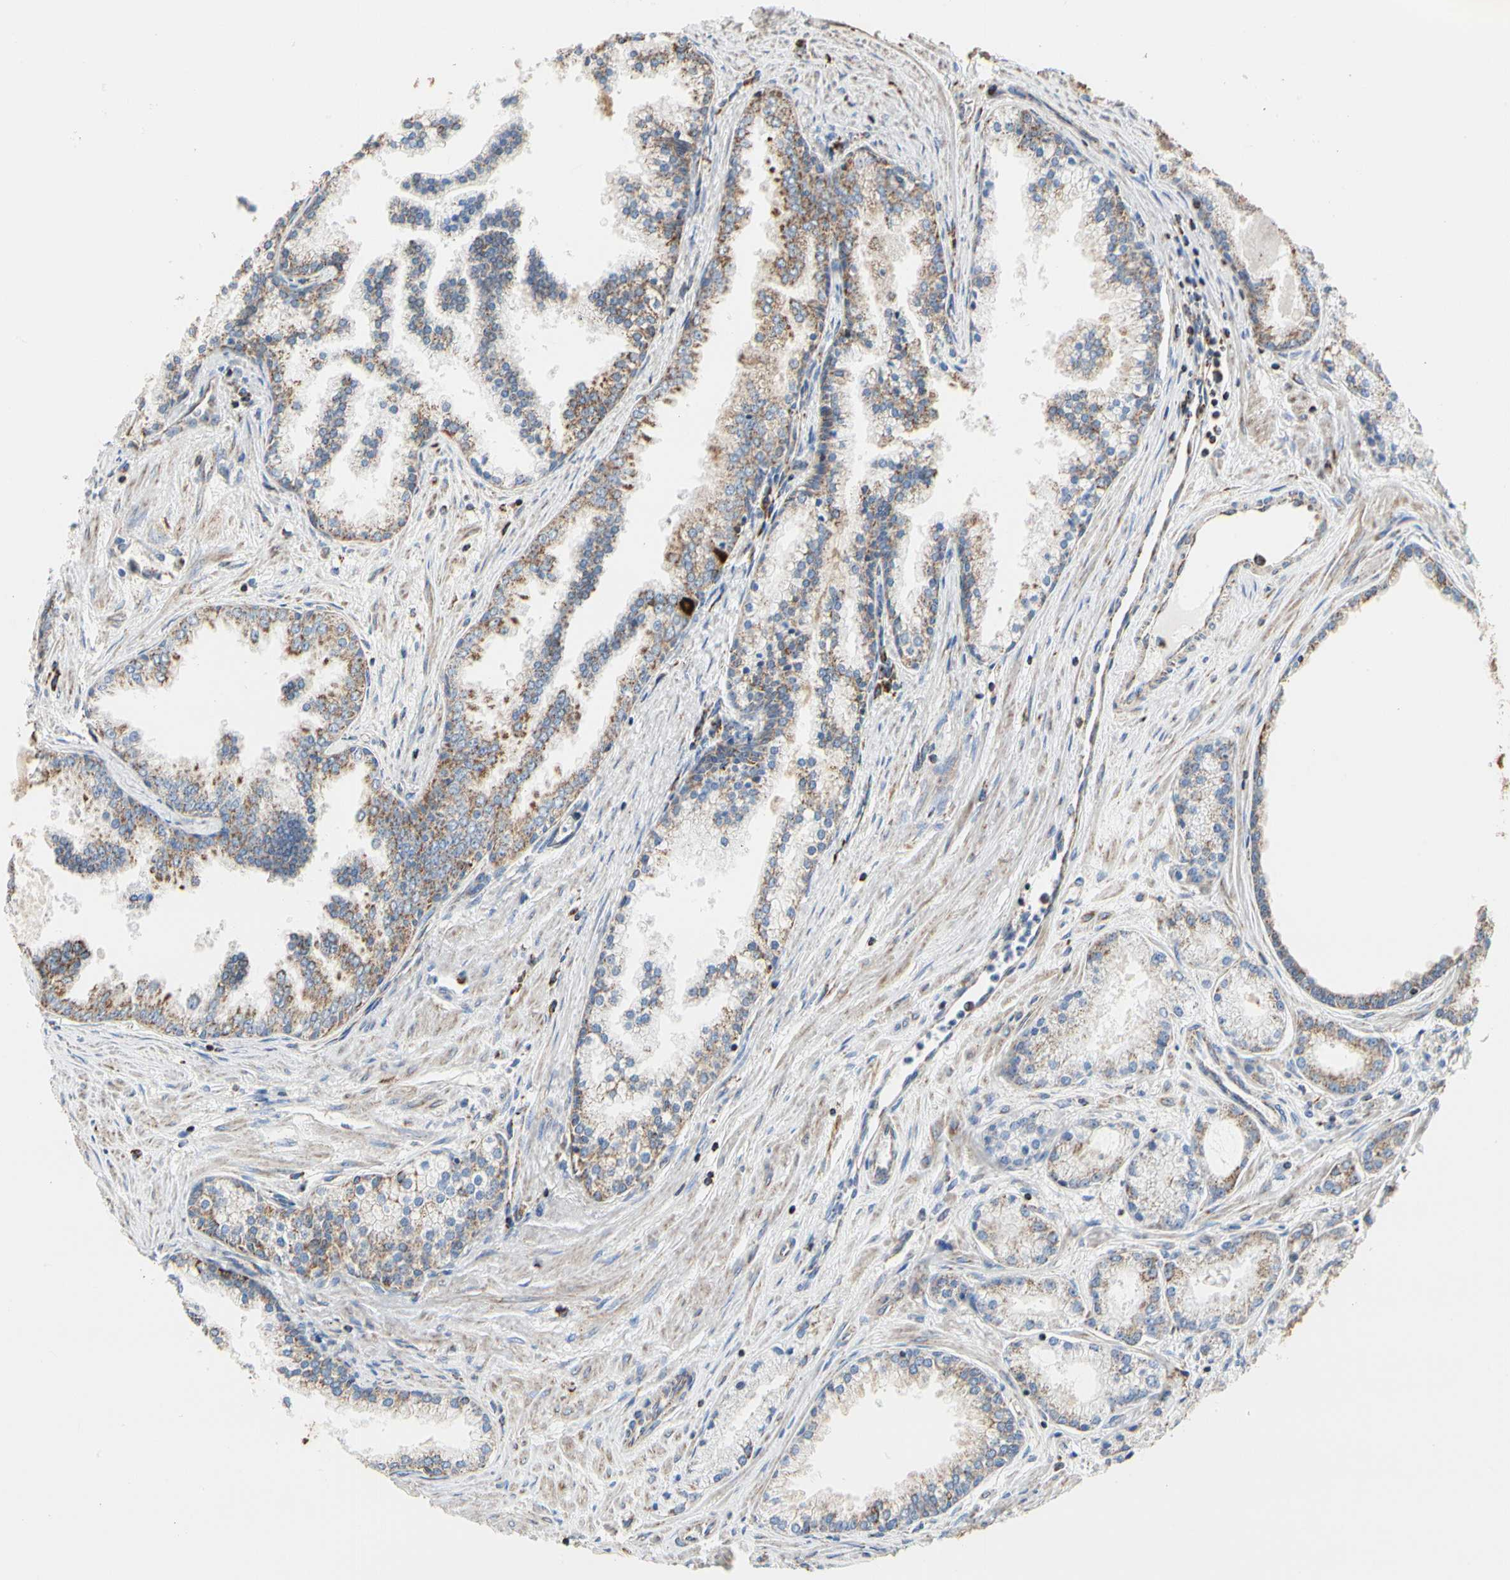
{"staining": {"intensity": "weak", "quantity": "25%-75%", "location": "cytoplasmic/membranous"}, "tissue": "prostate cancer", "cell_type": "Tumor cells", "image_type": "cancer", "snomed": [{"axis": "morphology", "description": "Adenocarcinoma, High grade"}, {"axis": "topography", "description": "Prostate"}], "caption": "Immunohistochemical staining of human adenocarcinoma (high-grade) (prostate) demonstrates weak cytoplasmic/membranous protein expression in about 25%-75% of tumor cells. (Brightfield microscopy of DAB IHC at high magnification).", "gene": "TUBA1A", "patient": {"sex": "male", "age": 61}}